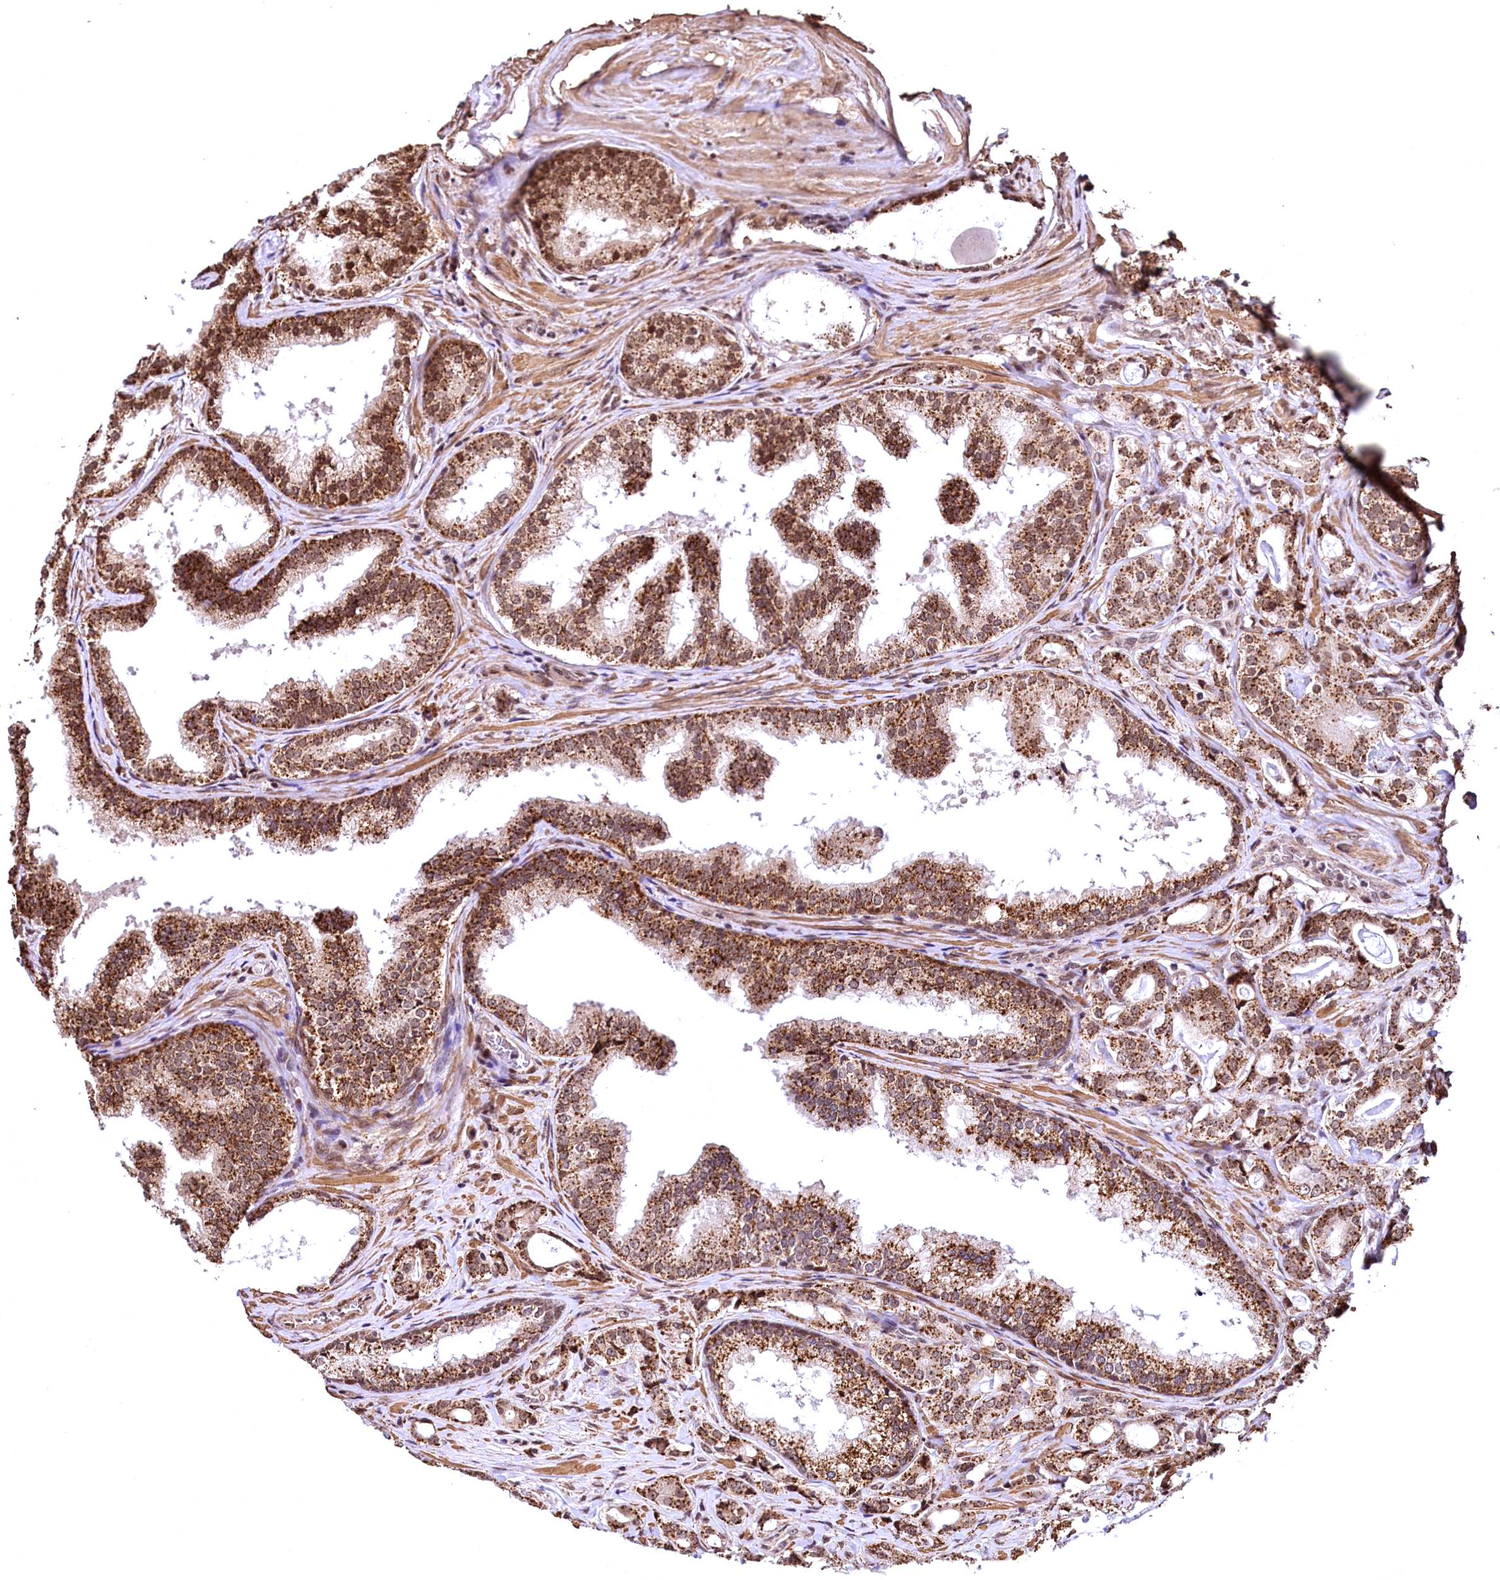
{"staining": {"intensity": "moderate", "quantity": ">75%", "location": "cytoplasmic/membranous"}, "tissue": "prostate cancer", "cell_type": "Tumor cells", "image_type": "cancer", "snomed": [{"axis": "morphology", "description": "Adenocarcinoma, High grade"}, {"axis": "topography", "description": "Prostate"}], "caption": "Protein staining exhibits moderate cytoplasmic/membranous staining in approximately >75% of tumor cells in prostate cancer (high-grade adenocarcinoma). (DAB (3,3'-diaminobenzidine) IHC, brown staining for protein, blue staining for nuclei).", "gene": "PDS5B", "patient": {"sex": "male", "age": 63}}